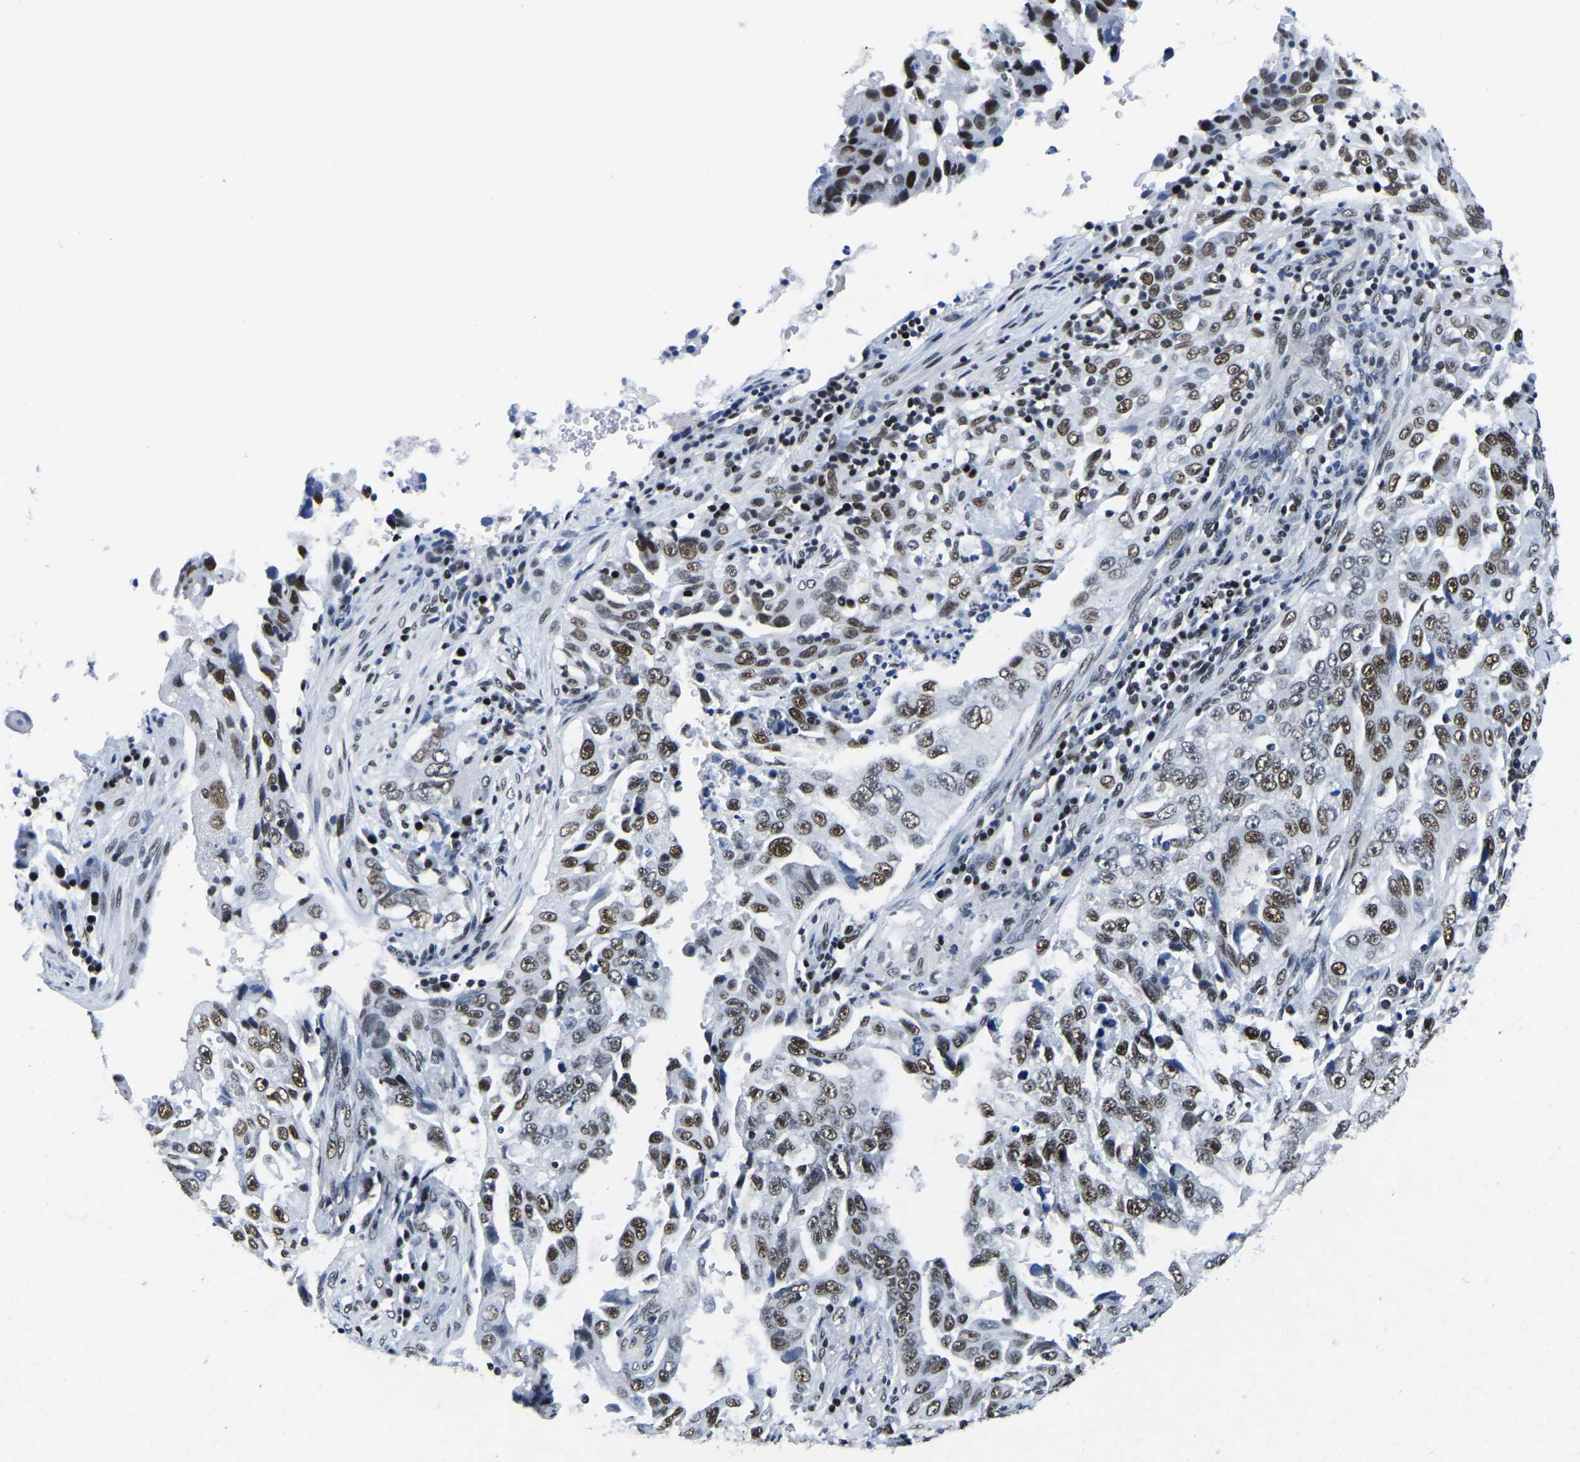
{"staining": {"intensity": "moderate", "quantity": ">75%", "location": "nuclear"}, "tissue": "lung cancer", "cell_type": "Tumor cells", "image_type": "cancer", "snomed": [{"axis": "morphology", "description": "Adenocarcinoma, NOS"}, {"axis": "topography", "description": "Lung"}], "caption": "Human lung cancer (adenocarcinoma) stained with a brown dye demonstrates moderate nuclear positive expression in about >75% of tumor cells.", "gene": "UBA1", "patient": {"sex": "female", "age": 51}}